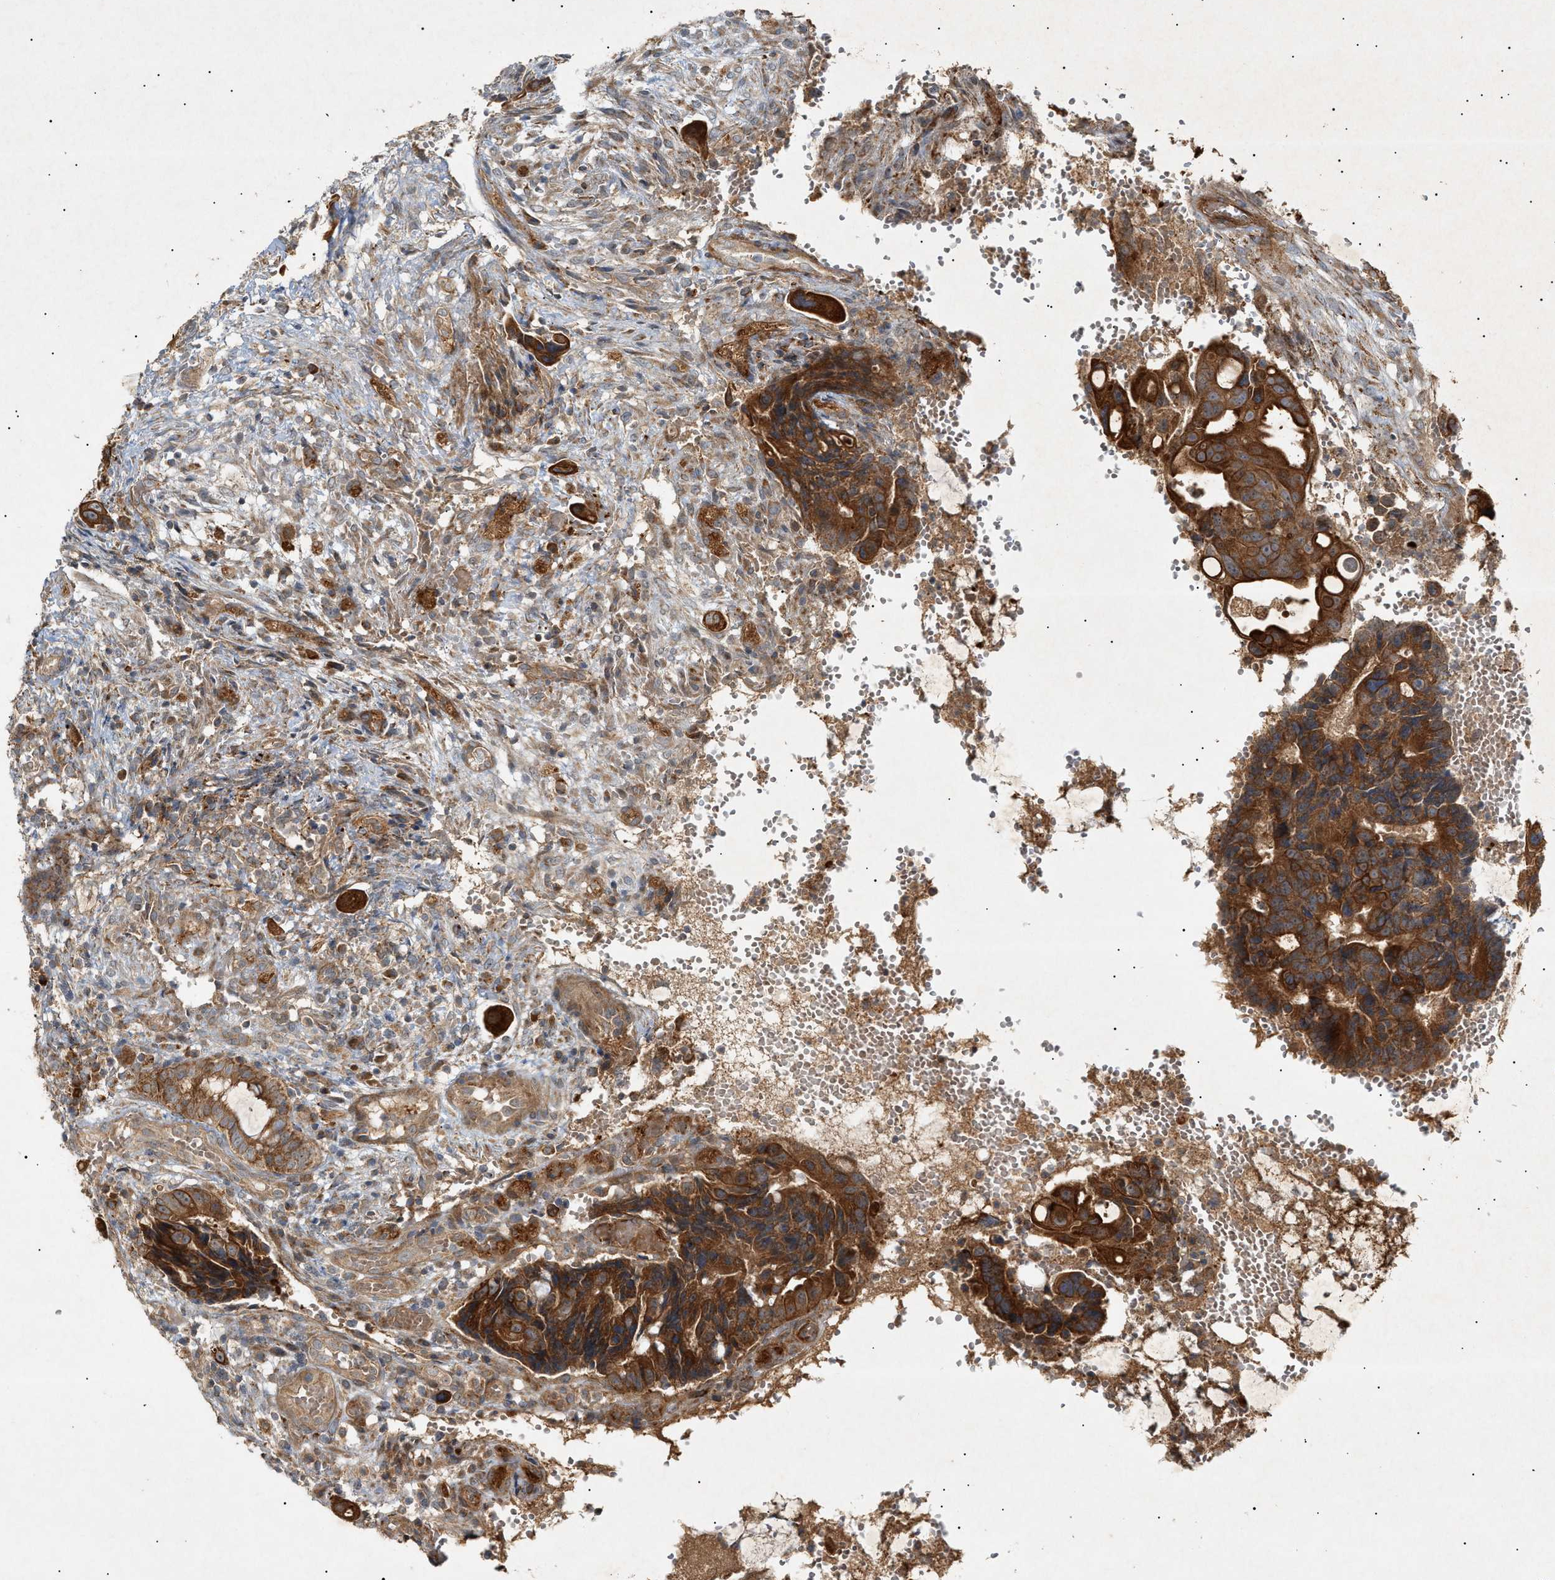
{"staining": {"intensity": "strong", "quantity": ">75%", "location": "cytoplasmic/membranous"}, "tissue": "colorectal cancer", "cell_type": "Tumor cells", "image_type": "cancer", "snomed": [{"axis": "morphology", "description": "Adenocarcinoma, NOS"}, {"axis": "topography", "description": "Colon"}], "caption": "Human colorectal cancer stained with a protein marker demonstrates strong staining in tumor cells.", "gene": "MTCH1", "patient": {"sex": "female", "age": 57}}